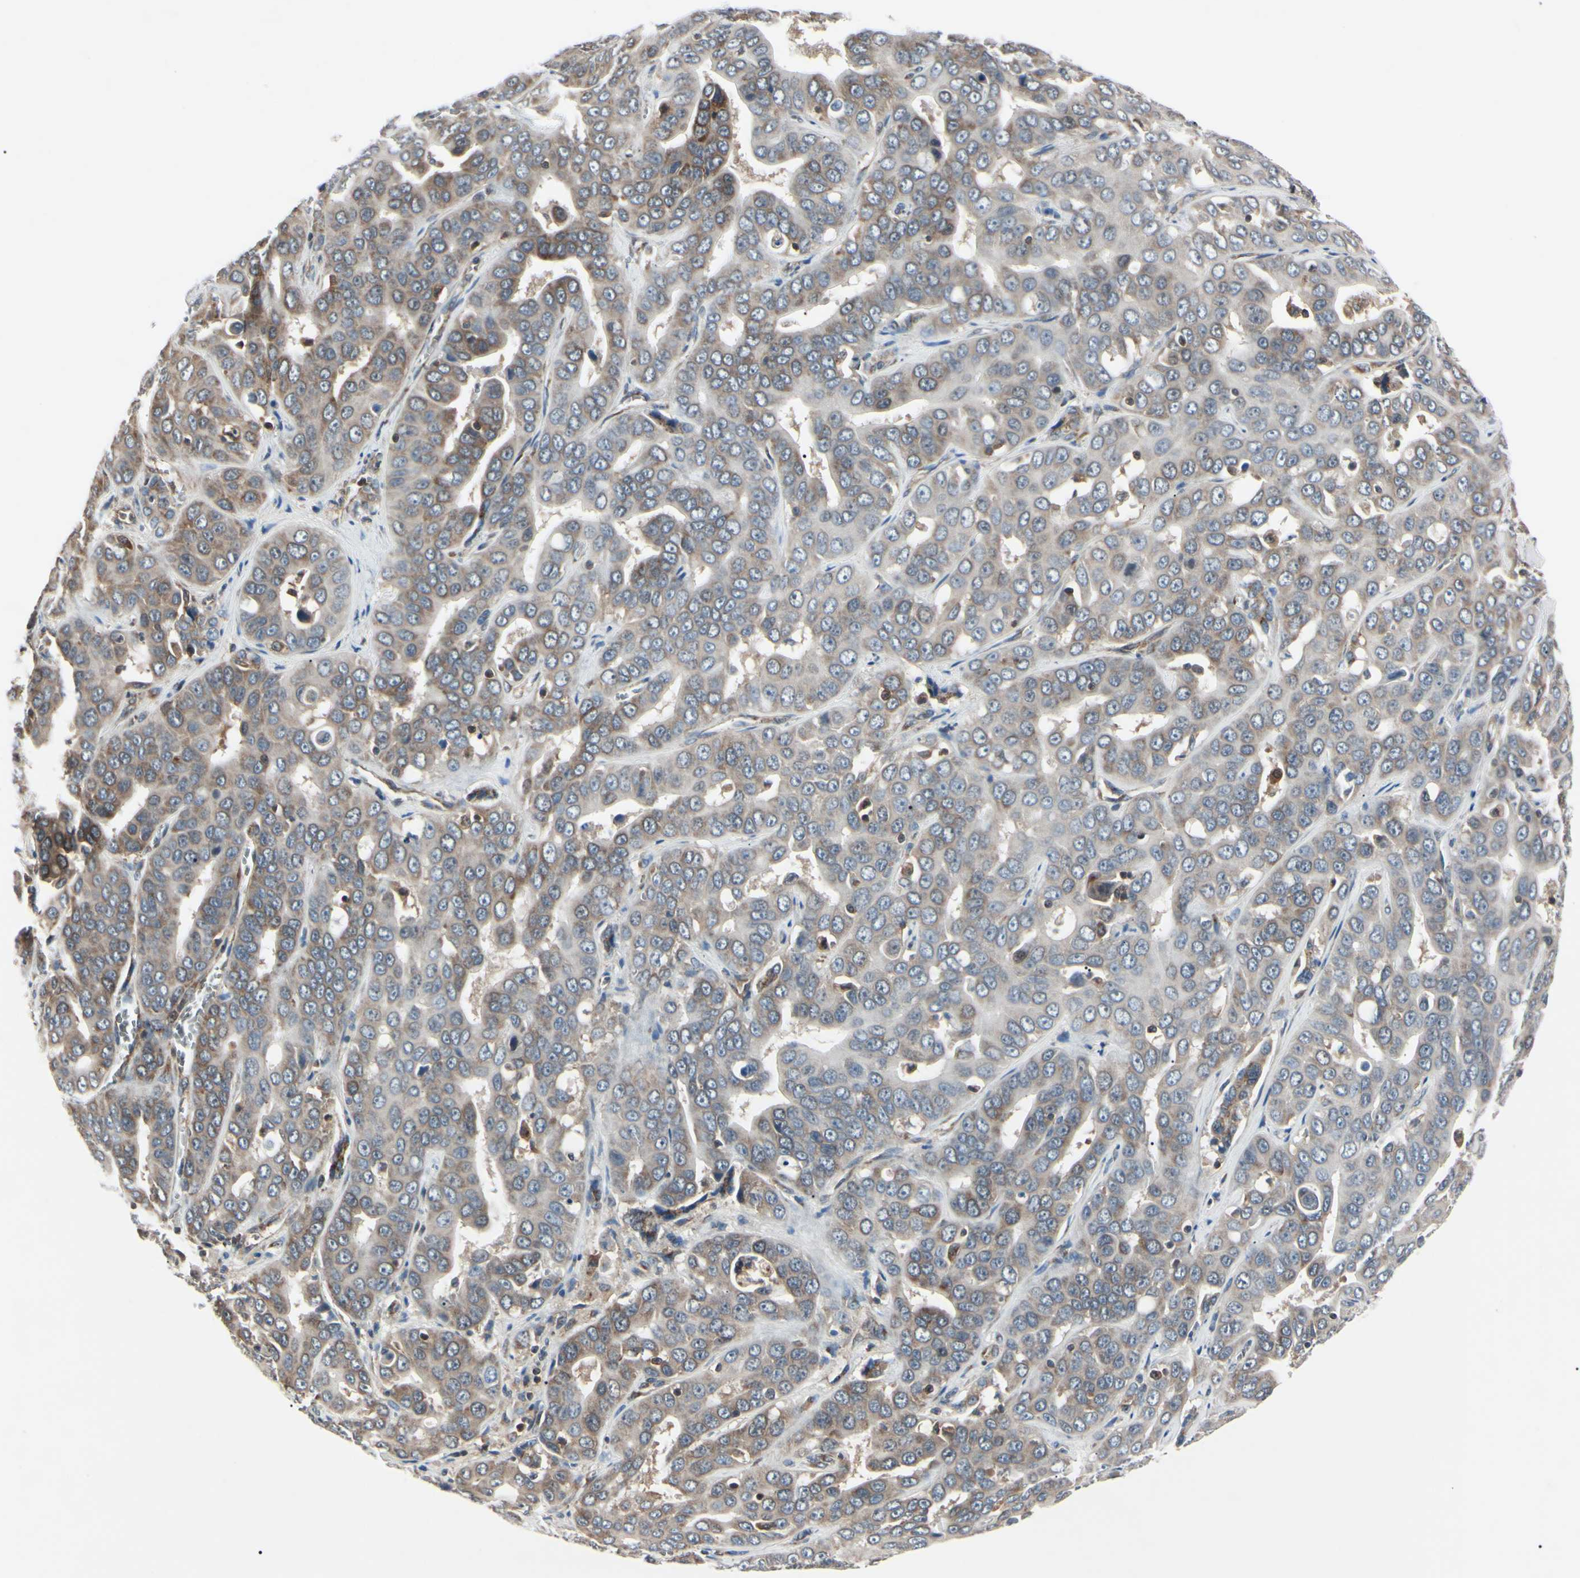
{"staining": {"intensity": "moderate", "quantity": "<25%", "location": "cytoplasmic/membranous"}, "tissue": "liver cancer", "cell_type": "Tumor cells", "image_type": "cancer", "snomed": [{"axis": "morphology", "description": "Cholangiocarcinoma"}, {"axis": "topography", "description": "Liver"}], "caption": "A brown stain highlights moderate cytoplasmic/membranous staining of a protein in cholangiocarcinoma (liver) tumor cells.", "gene": "MAPRE1", "patient": {"sex": "female", "age": 52}}